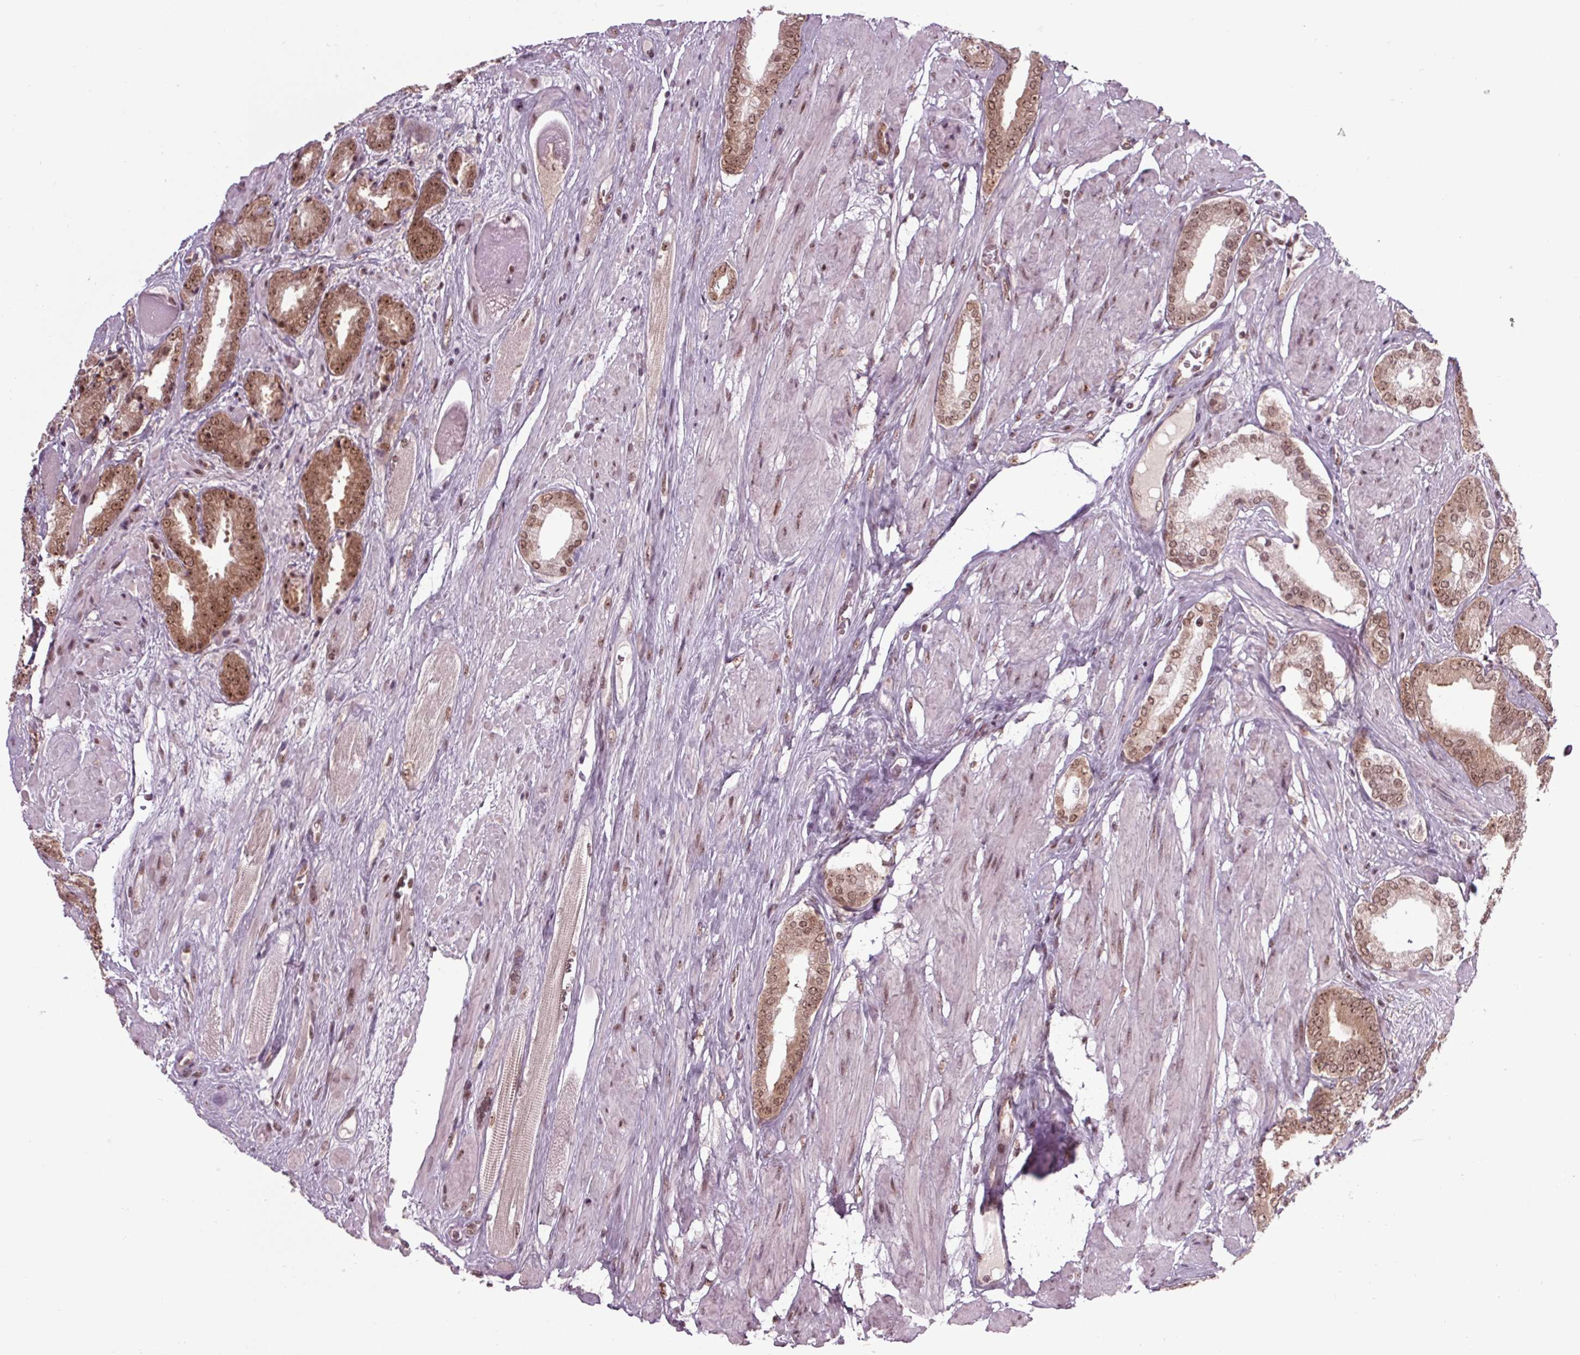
{"staining": {"intensity": "moderate", "quantity": ">75%", "location": "nuclear"}, "tissue": "prostate cancer", "cell_type": "Tumor cells", "image_type": "cancer", "snomed": [{"axis": "morphology", "description": "Adenocarcinoma, High grade"}, {"axis": "topography", "description": "Prostate"}], "caption": "Moderate nuclear staining is appreciated in about >75% of tumor cells in prostate high-grade adenocarcinoma.", "gene": "DDX41", "patient": {"sex": "male", "age": 56}}